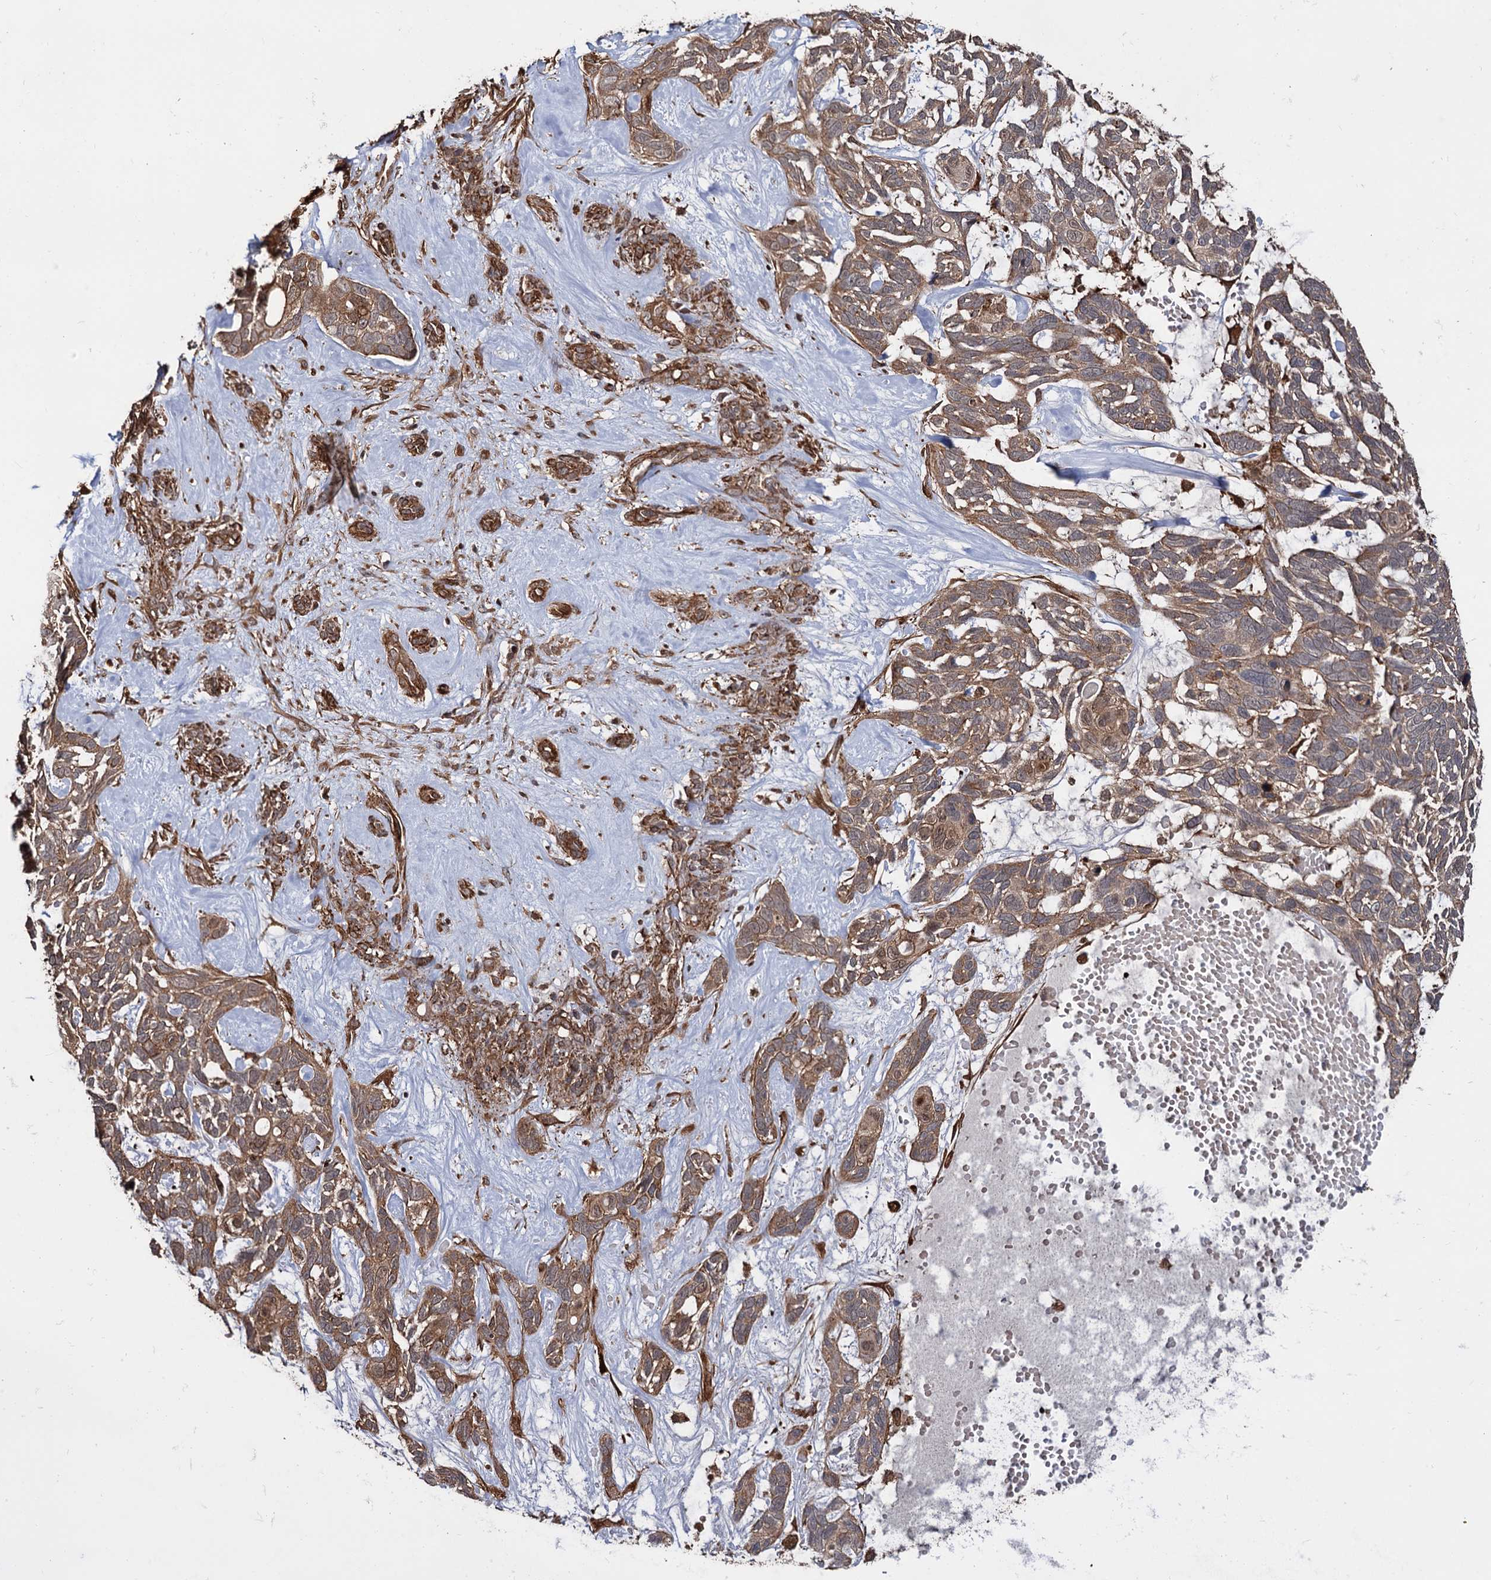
{"staining": {"intensity": "moderate", "quantity": ">75%", "location": "cytoplasmic/membranous"}, "tissue": "skin cancer", "cell_type": "Tumor cells", "image_type": "cancer", "snomed": [{"axis": "morphology", "description": "Basal cell carcinoma"}, {"axis": "topography", "description": "Skin"}], "caption": "Immunohistochemistry of human skin basal cell carcinoma reveals medium levels of moderate cytoplasmic/membranous staining in about >75% of tumor cells. (DAB = brown stain, brightfield microscopy at high magnification).", "gene": "ATP8B4", "patient": {"sex": "male", "age": 88}}